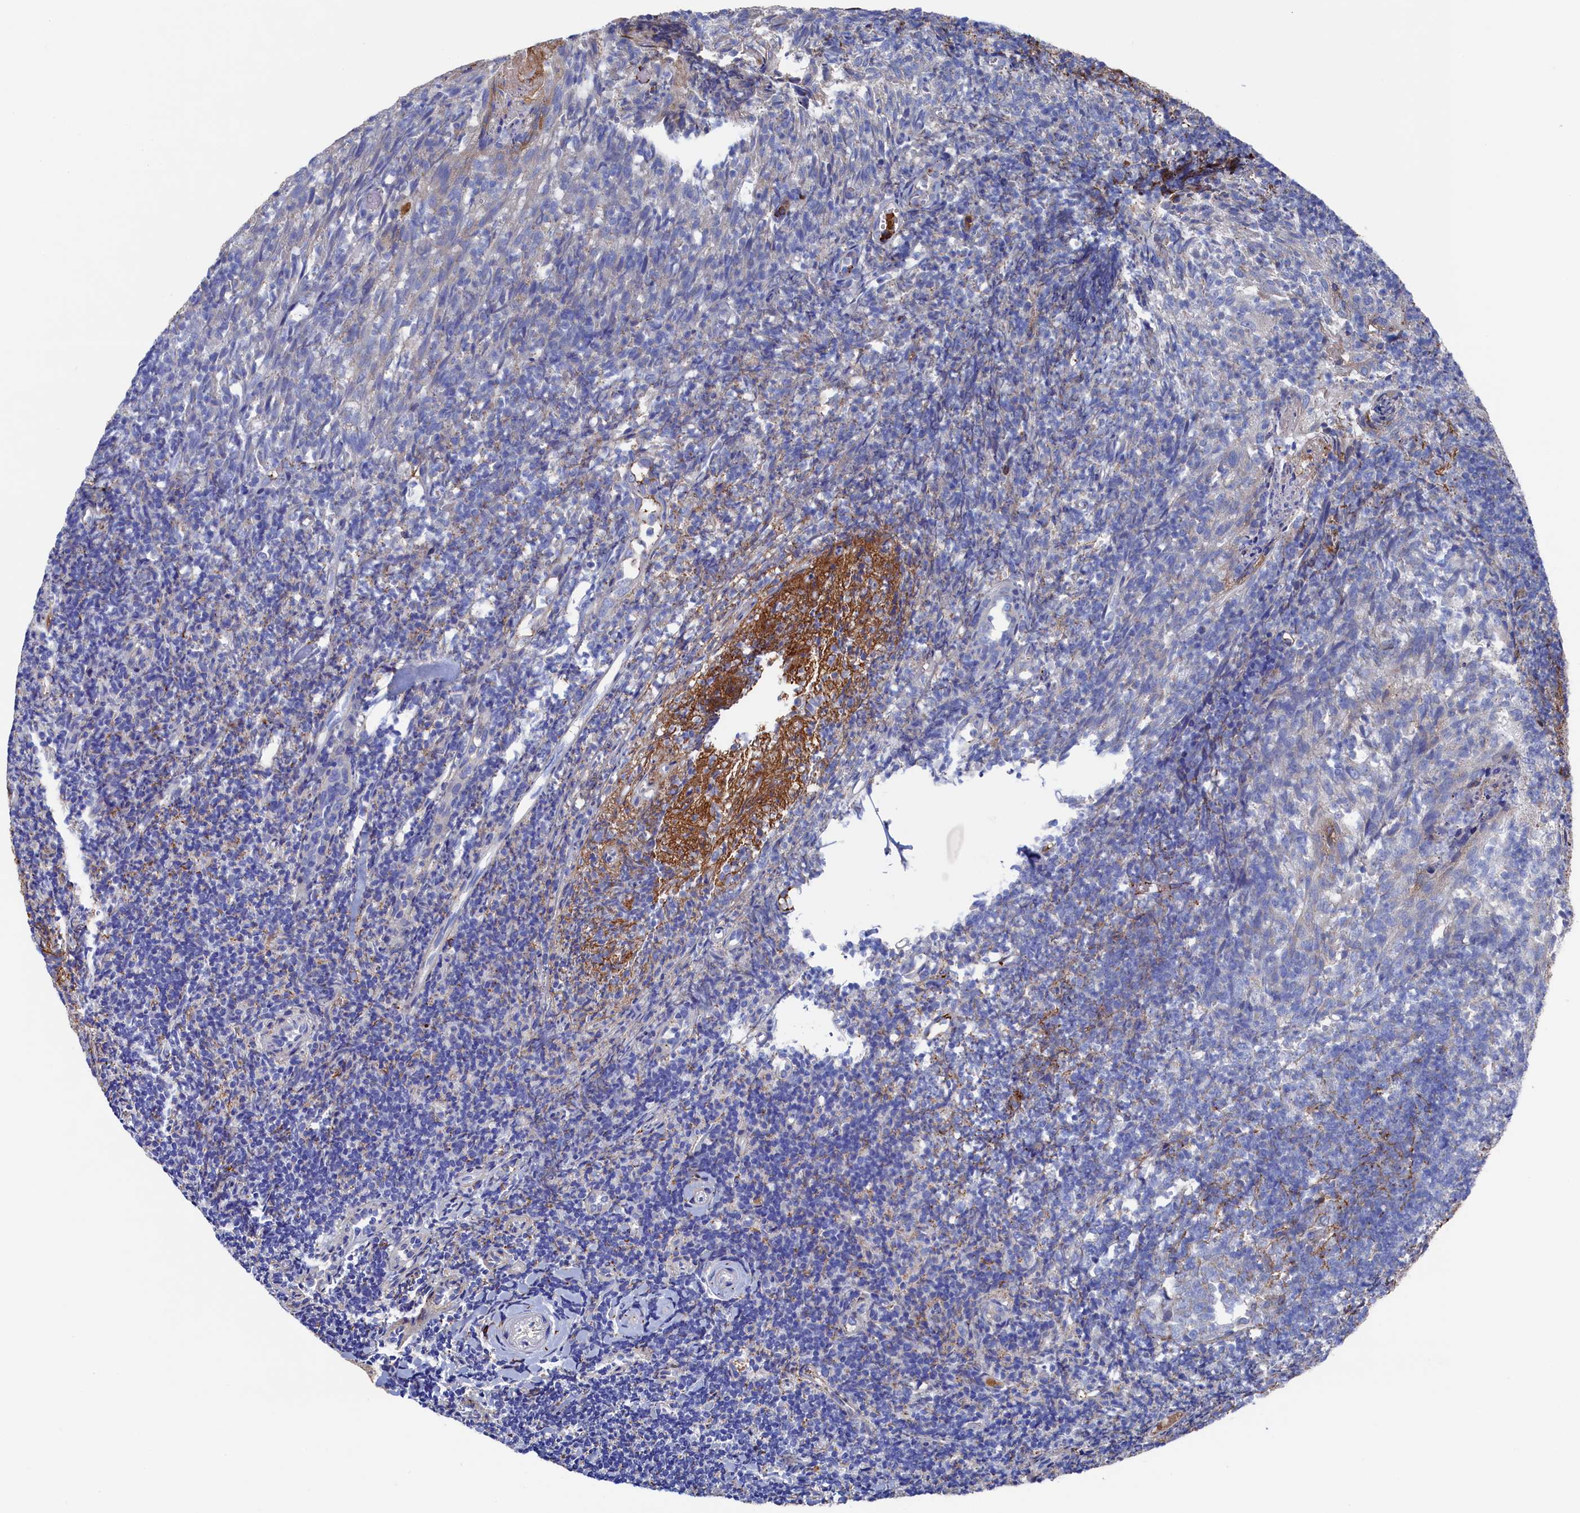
{"staining": {"intensity": "moderate", "quantity": "25%-75%", "location": "cytoplasmic/membranous"}, "tissue": "tonsil", "cell_type": "Germinal center cells", "image_type": "normal", "snomed": [{"axis": "morphology", "description": "Normal tissue, NOS"}, {"axis": "topography", "description": "Tonsil"}], "caption": "The histopathology image displays staining of benign tonsil, revealing moderate cytoplasmic/membranous protein expression (brown color) within germinal center cells. The protein is shown in brown color, while the nuclei are stained blue.", "gene": "C12orf73", "patient": {"sex": "female", "age": 10}}